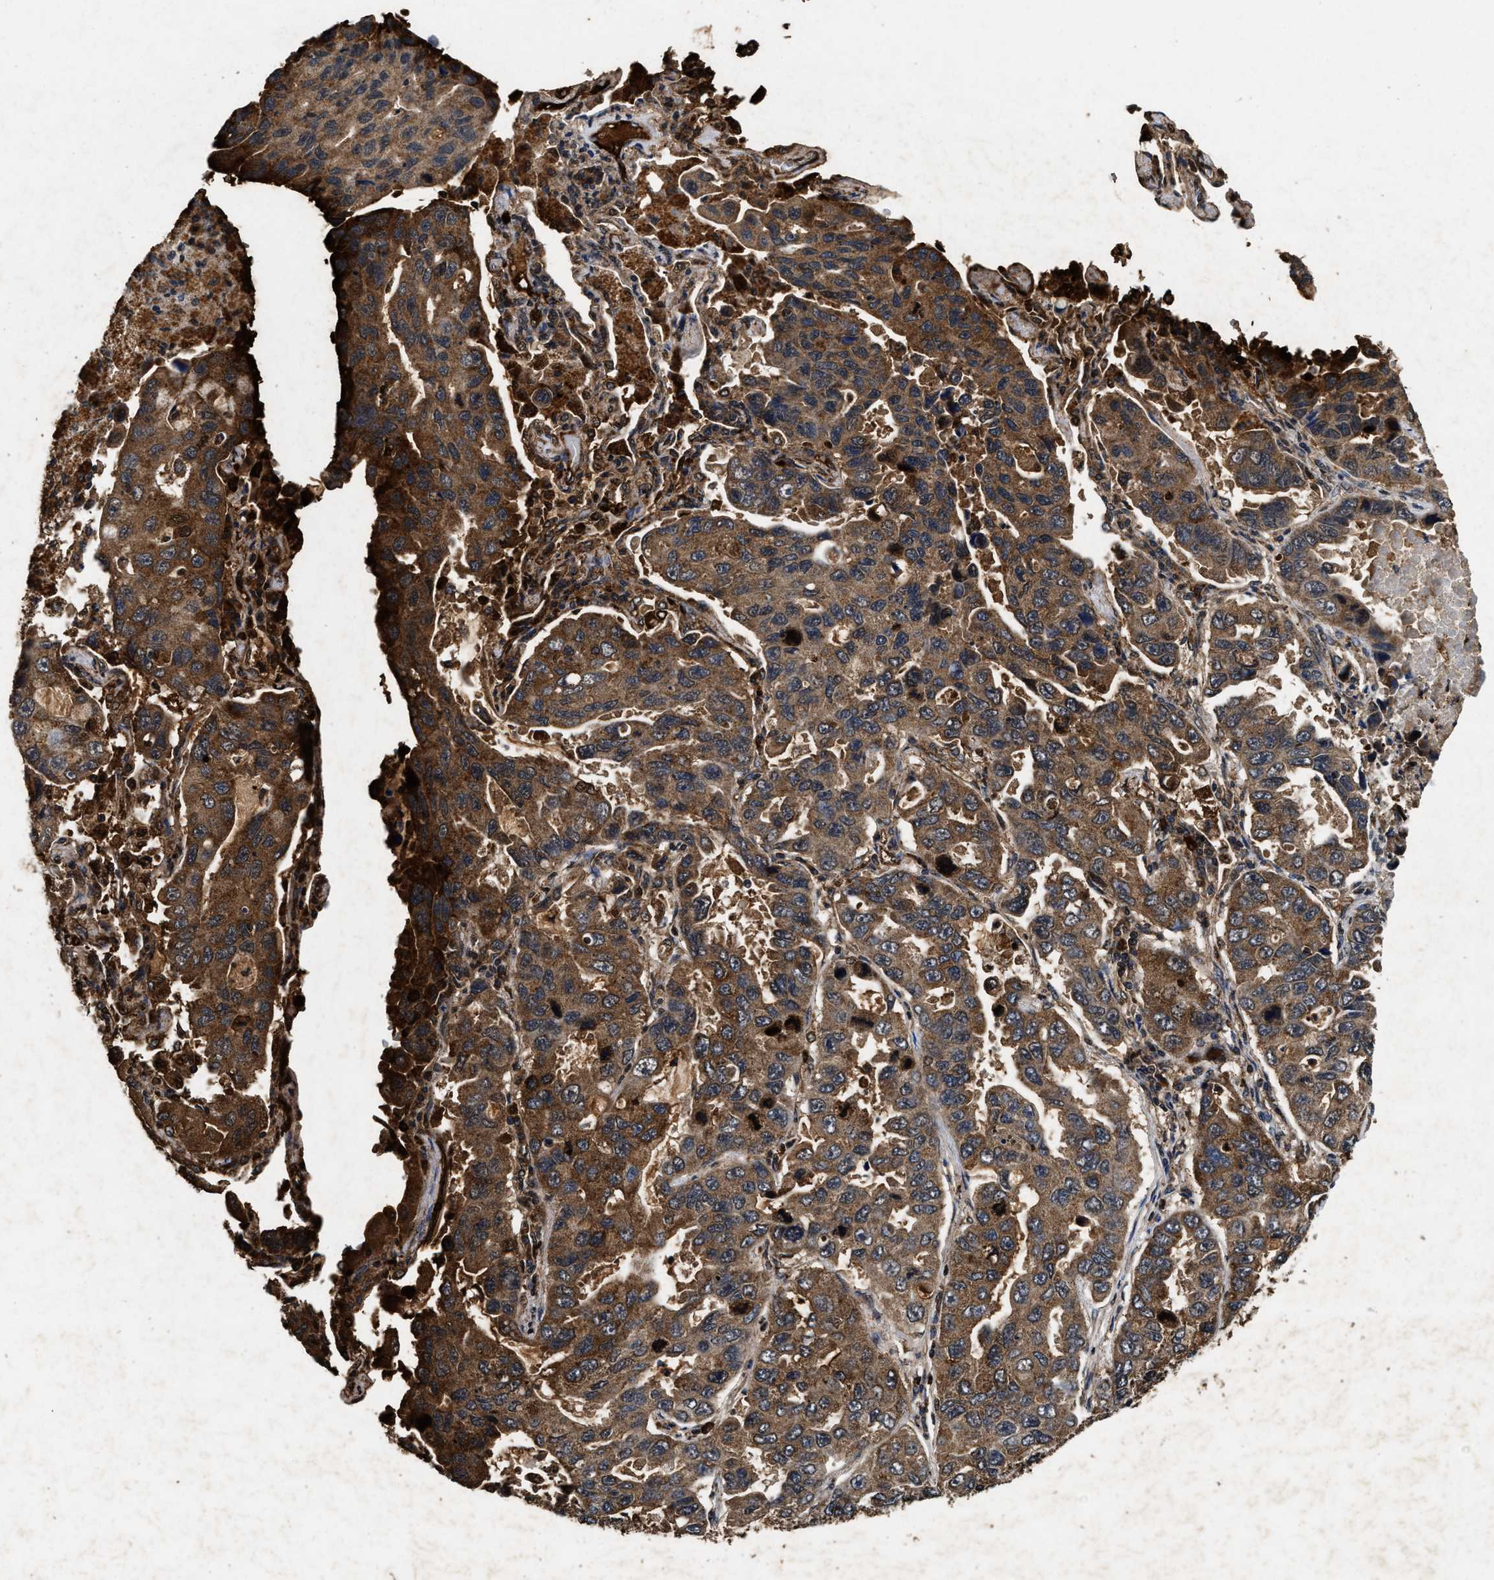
{"staining": {"intensity": "moderate", "quantity": ">75%", "location": "cytoplasmic/membranous,nuclear"}, "tissue": "lung cancer", "cell_type": "Tumor cells", "image_type": "cancer", "snomed": [{"axis": "morphology", "description": "Adenocarcinoma, NOS"}, {"axis": "topography", "description": "Lung"}], "caption": "DAB (3,3'-diaminobenzidine) immunohistochemical staining of lung cancer (adenocarcinoma) displays moderate cytoplasmic/membranous and nuclear protein expression in about >75% of tumor cells.", "gene": "ACOX1", "patient": {"sex": "male", "age": 64}}